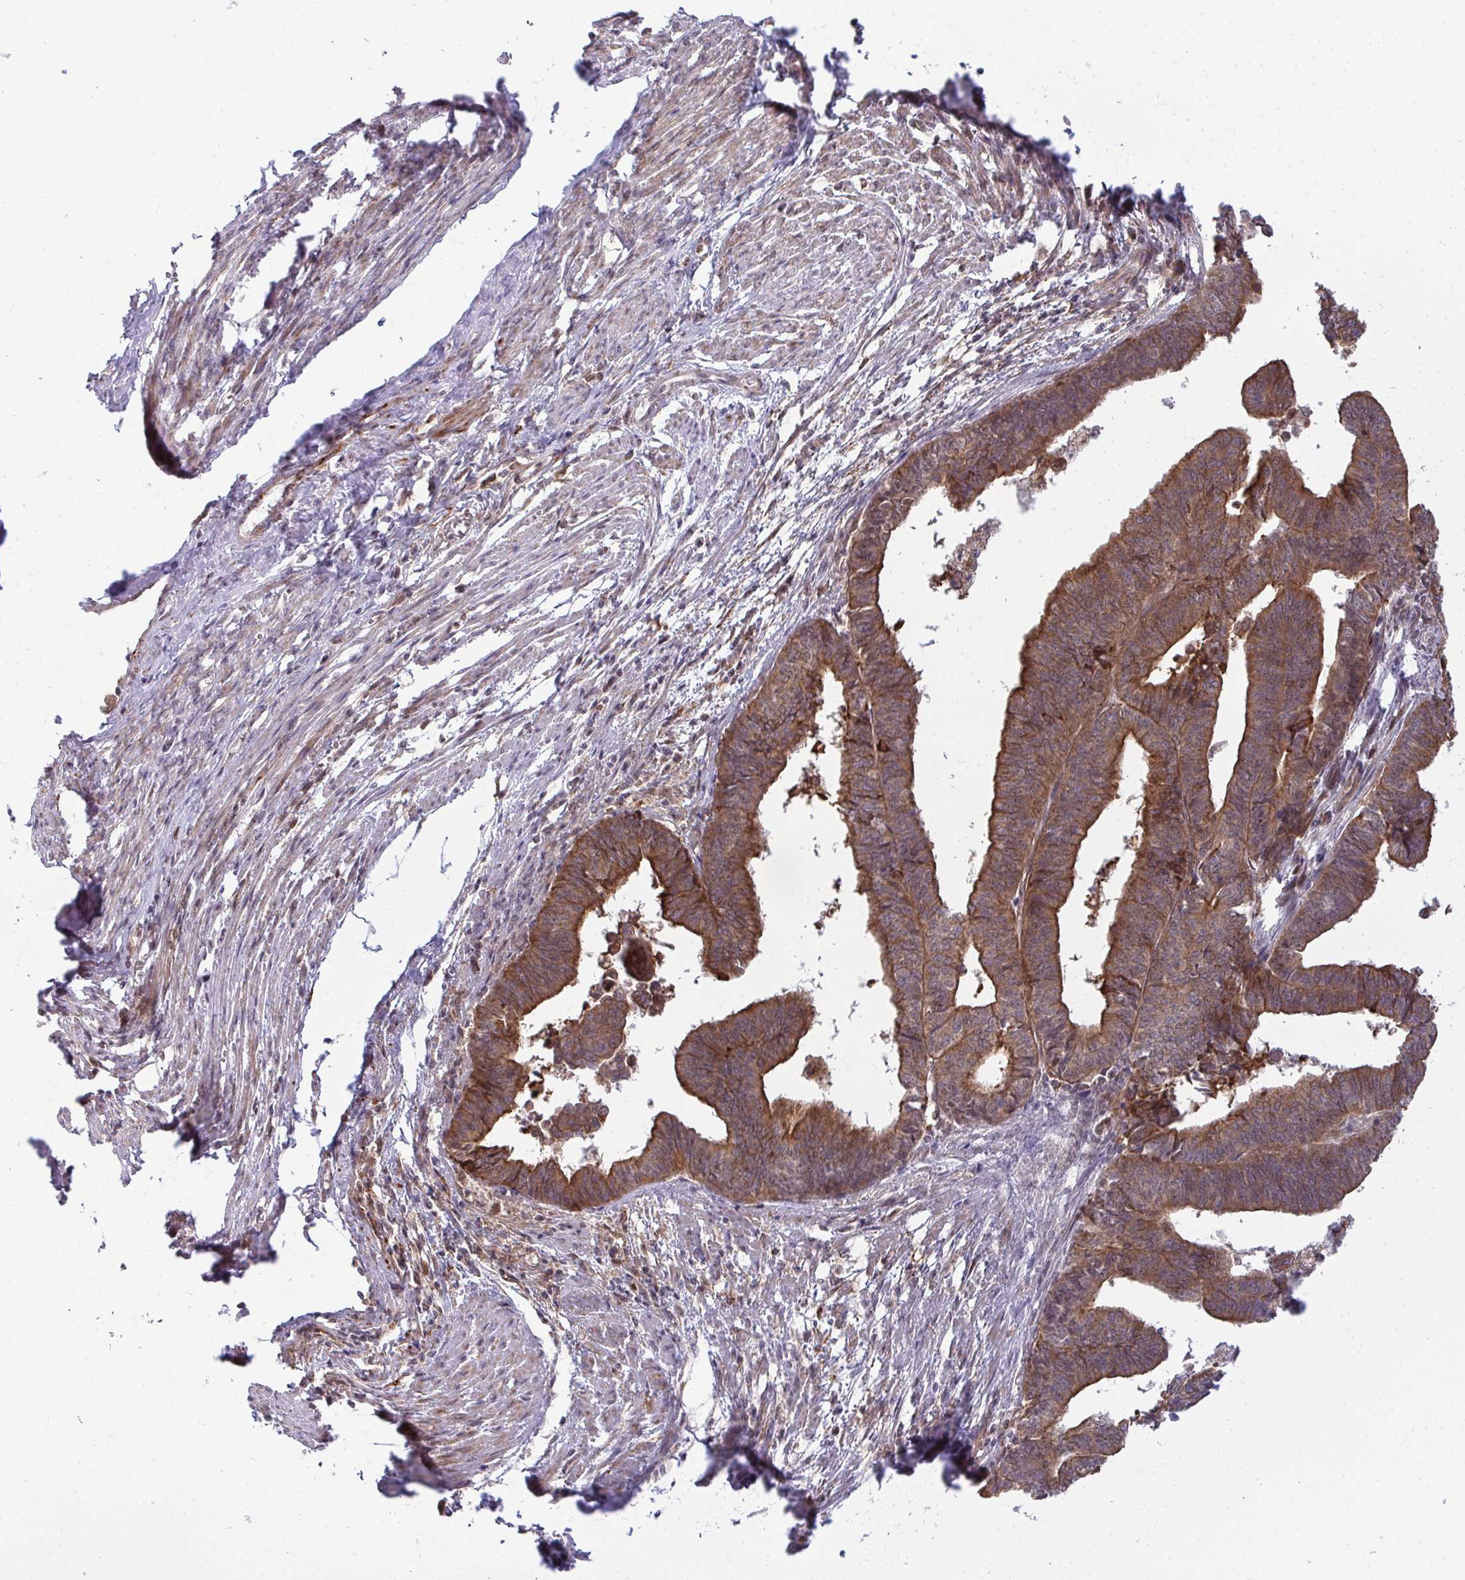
{"staining": {"intensity": "strong", "quantity": ">75%", "location": "cytoplasmic/membranous"}, "tissue": "endometrial cancer", "cell_type": "Tumor cells", "image_type": "cancer", "snomed": [{"axis": "morphology", "description": "Adenocarcinoma, NOS"}, {"axis": "topography", "description": "Endometrium"}], "caption": "Immunohistochemistry (IHC) photomicrograph of human endometrial adenocarcinoma stained for a protein (brown), which reveals high levels of strong cytoplasmic/membranous positivity in approximately >75% of tumor cells.", "gene": "TRIM44", "patient": {"sex": "female", "age": 65}}